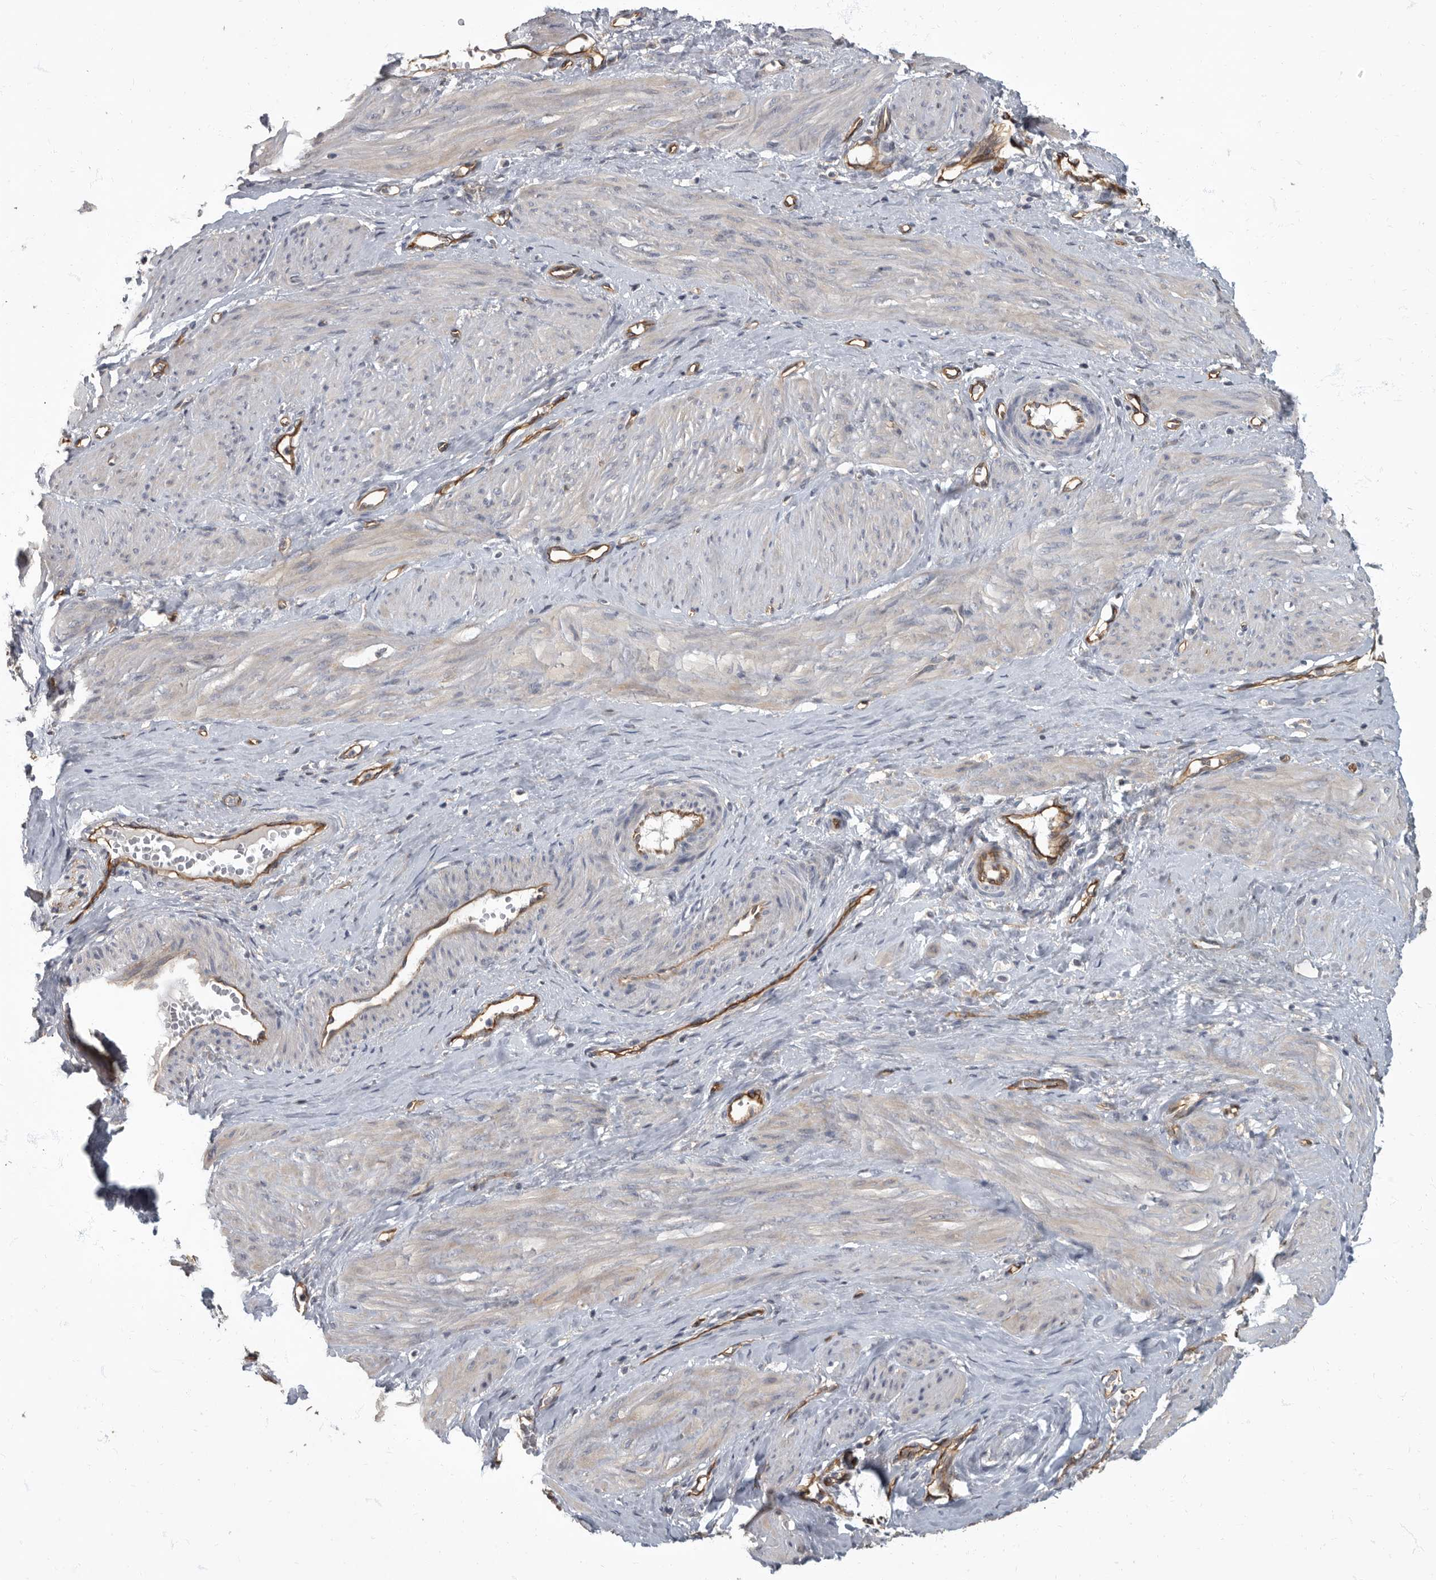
{"staining": {"intensity": "negative", "quantity": "none", "location": "none"}, "tissue": "smooth muscle", "cell_type": "Smooth muscle cells", "image_type": "normal", "snomed": [{"axis": "morphology", "description": "Normal tissue, NOS"}, {"axis": "topography", "description": "Endometrium"}], "caption": "IHC photomicrograph of normal human smooth muscle stained for a protein (brown), which reveals no staining in smooth muscle cells.", "gene": "PDK1", "patient": {"sex": "female", "age": 33}}